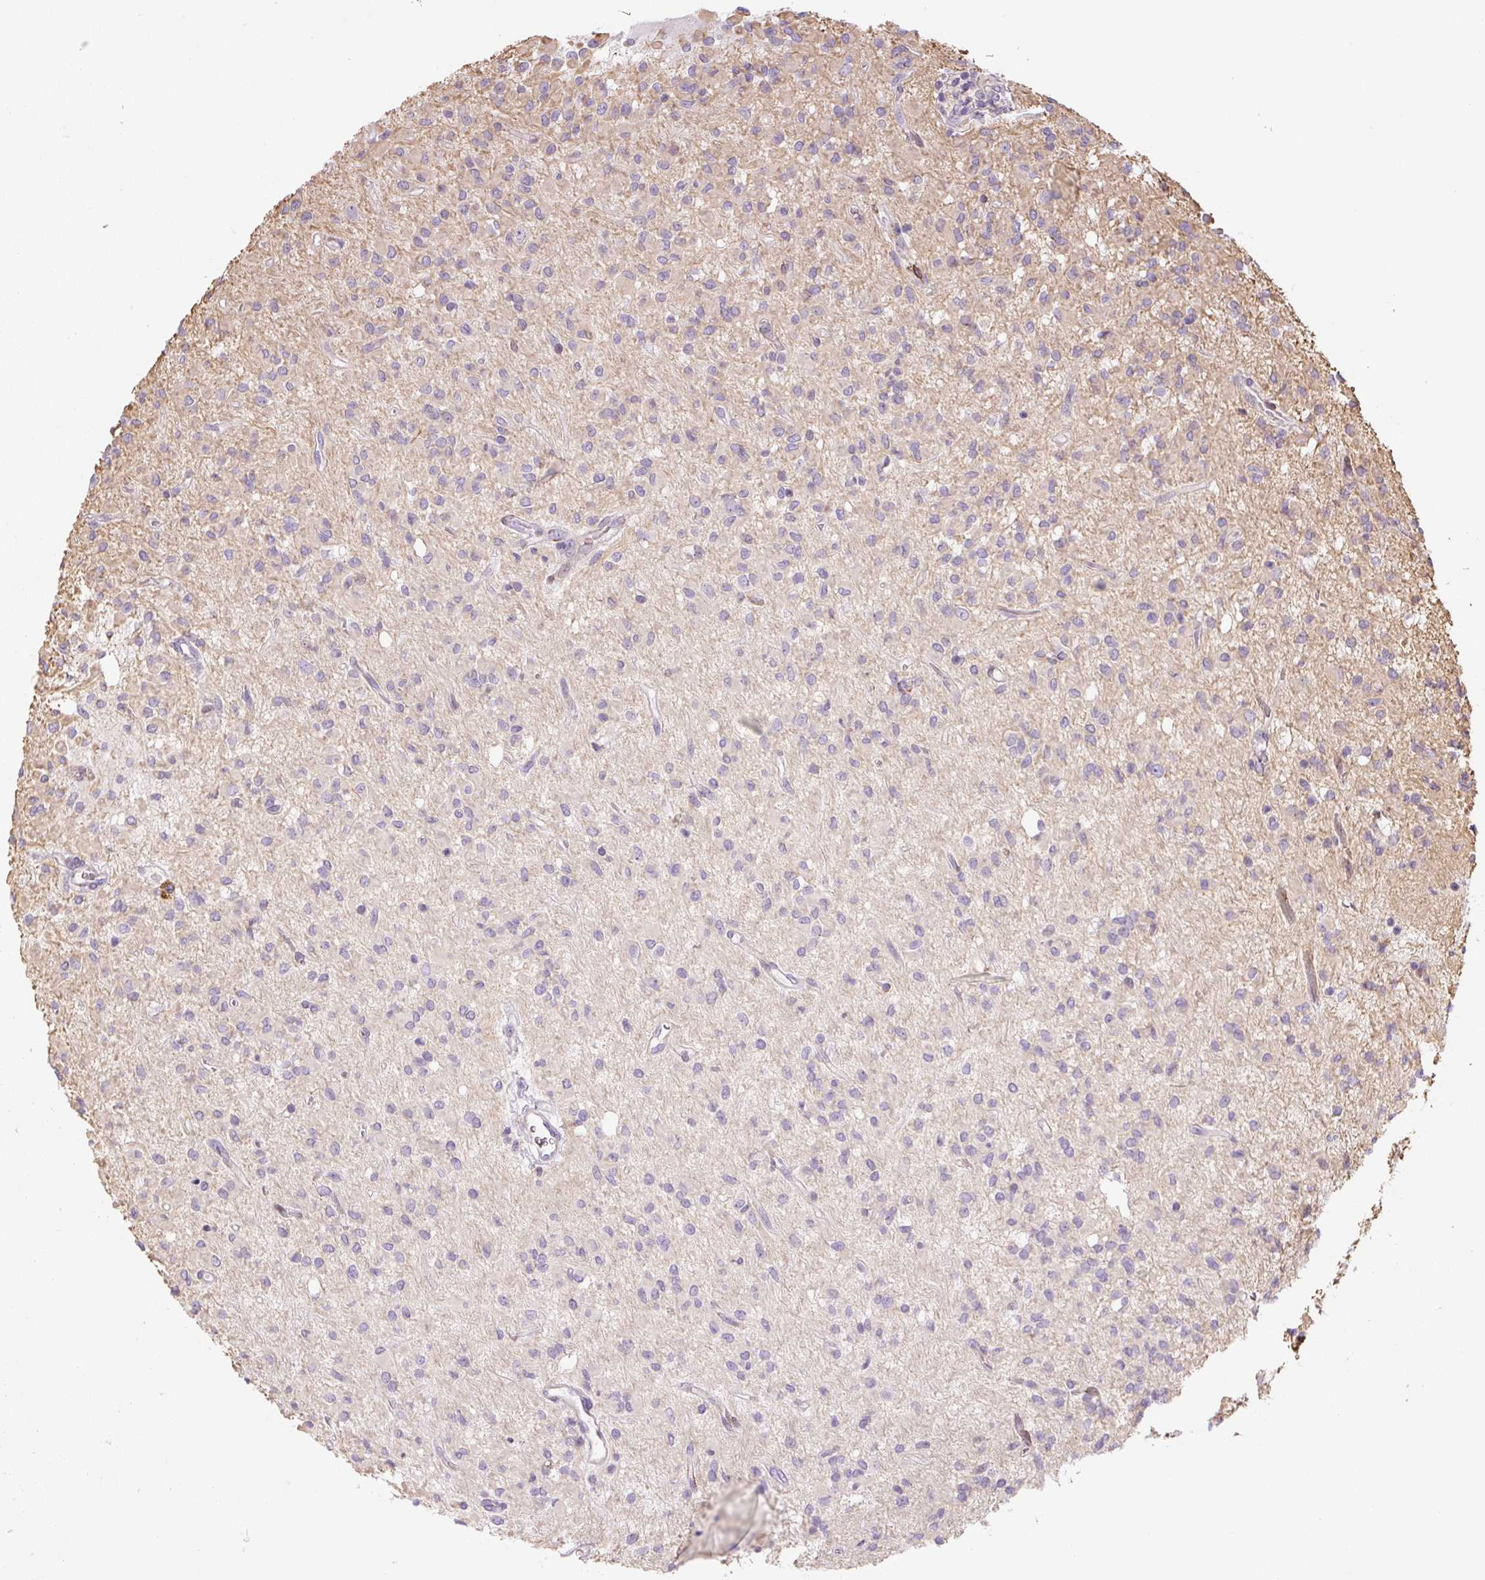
{"staining": {"intensity": "negative", "quantity": "none", "location": "none"}, "tissue": "glioma", "cell_type": "Tumor cells", "image_type": "cancer", "snomed": [{"axis": "morphology", "description": "Glioma, malignant, Low grade"}, {"axis": "topography", "description": "Brain"}], "caption": "Immunohistochemistry micrograph of human malignant glioma (low-grade) stained for a protein (brown), which exhibits no staining in tumor cells.", "gene": "DISP3", "patient": {"sex": "female", "age": 33}}